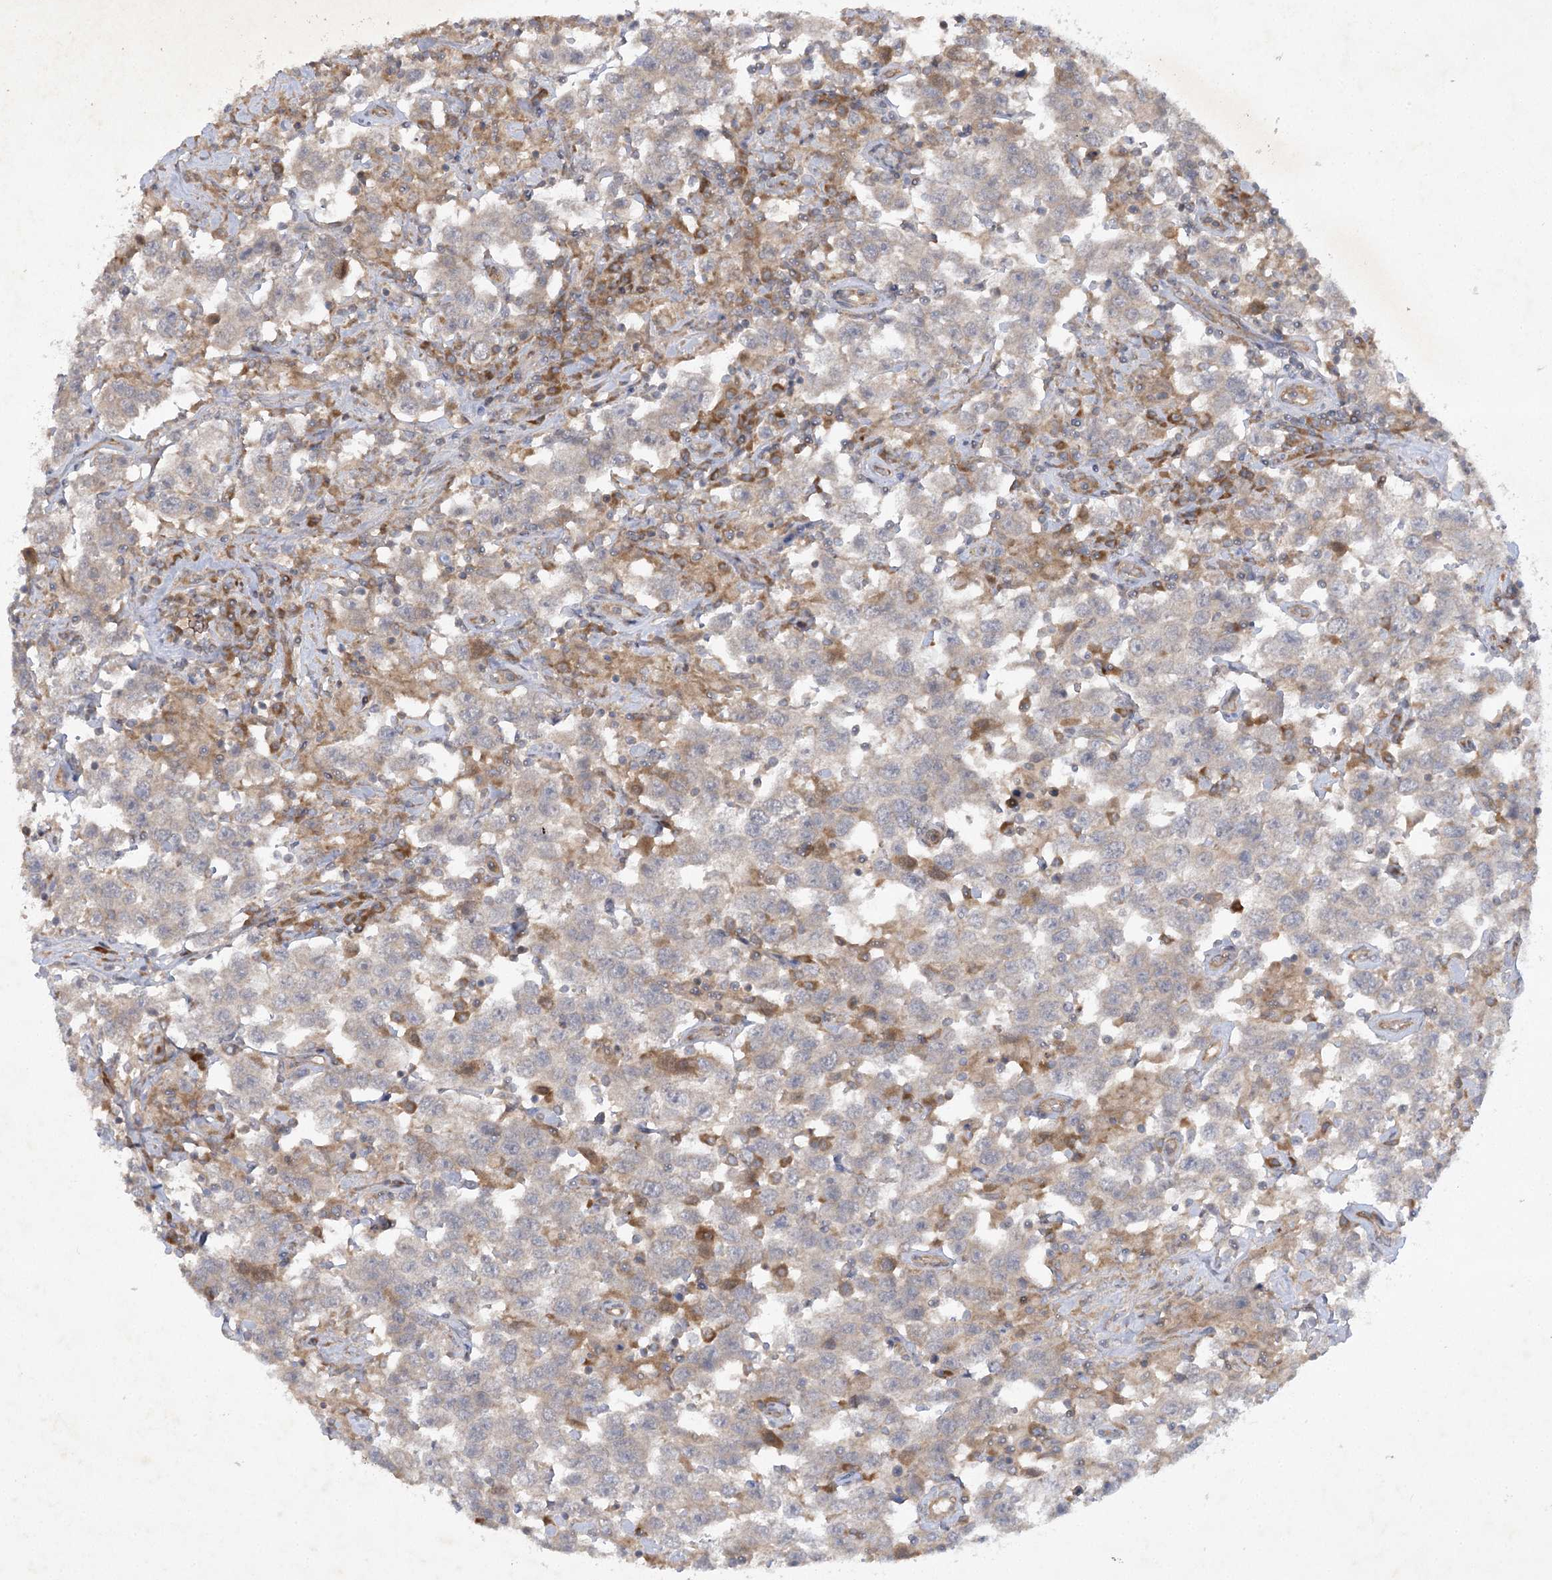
{"staining": {"intensity": "weak", "quantity": "25%-75%", "location": "cytoplasmic/membranous"}, "tissue": "testis cancer", "cell_type": "Tumor cells", "image_type": "cancer", "snomed": [{"axis": "morphology", "description": "Seminoma, NOS"}, {"axis": "topography", "description": "Testis"}], "caption": "Immunohistochemistry (DAB (3,3'-diaminobenzidine)) staining of testis cancer (seminoma) shows weak cytoplasmic/membranous protein staining in approximately 25%-75% of tumor cells. The staining is performed using DAB (3,3'-diaminobenzidine) brown chromogen to label protein expression. The nuclei are counter-stained blue using hematoxylin.", "gene": "TRAF3IP1", "patient": {"sex": "male", "age": 41}}